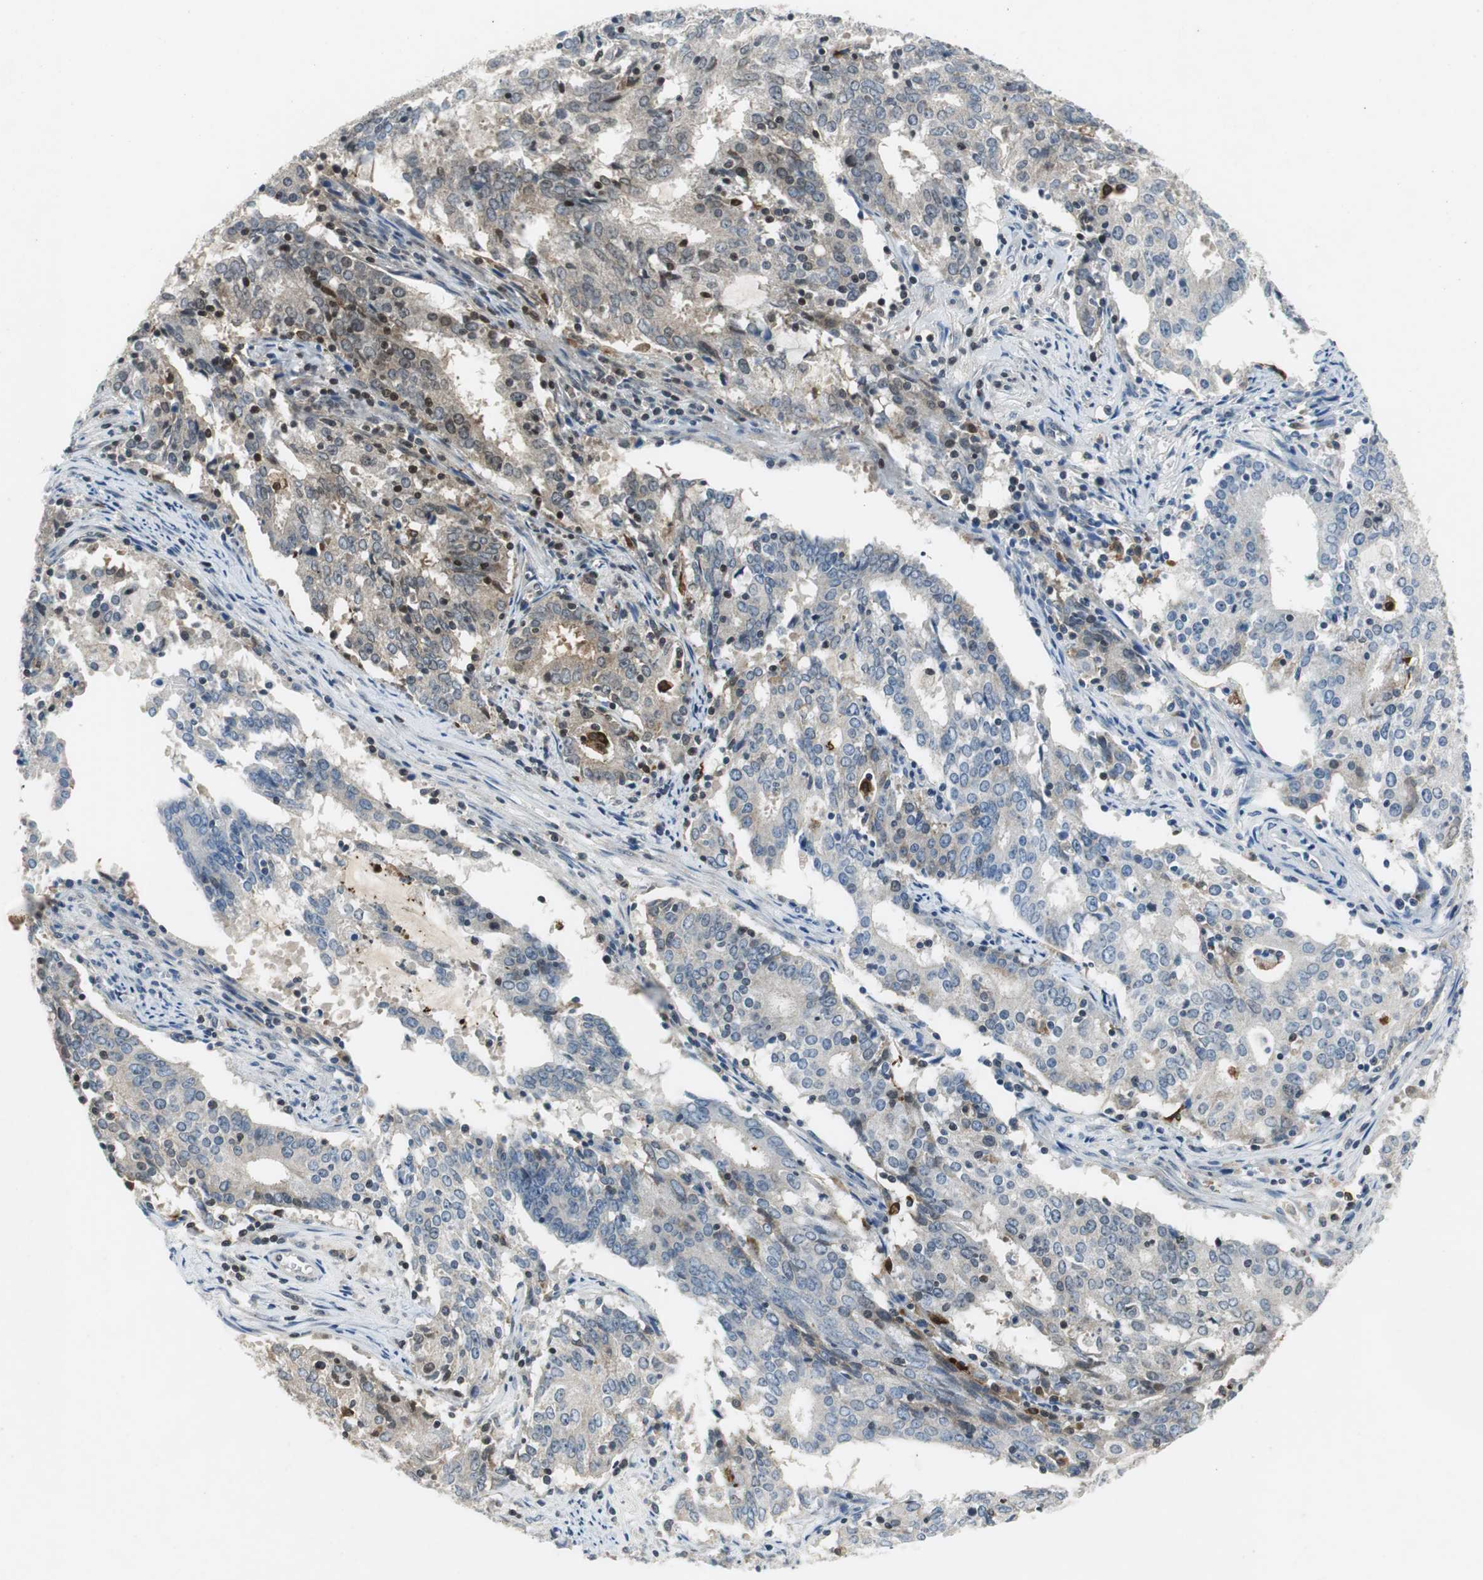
{"staining": {"intensity": "weak", "quantity": "<25%", "location": "cytoplasmic/membranous,nuclear"}, "tissue": "cervical cancer", "cell_type": "Tumor cells", "image_type": "cancer", "snomed": [{"axis": "morphology", "description": "Adenocarcinoma, NOS"}, {"axis": "topography", "description": "Cervix"}], "caption": "DAB immunohistochemical staining of cervical adenocarcinoma demonstrates no significant expression in tumor cells.", "gene": "ORM1", "patient": {"sex": "female", "age": 44}}